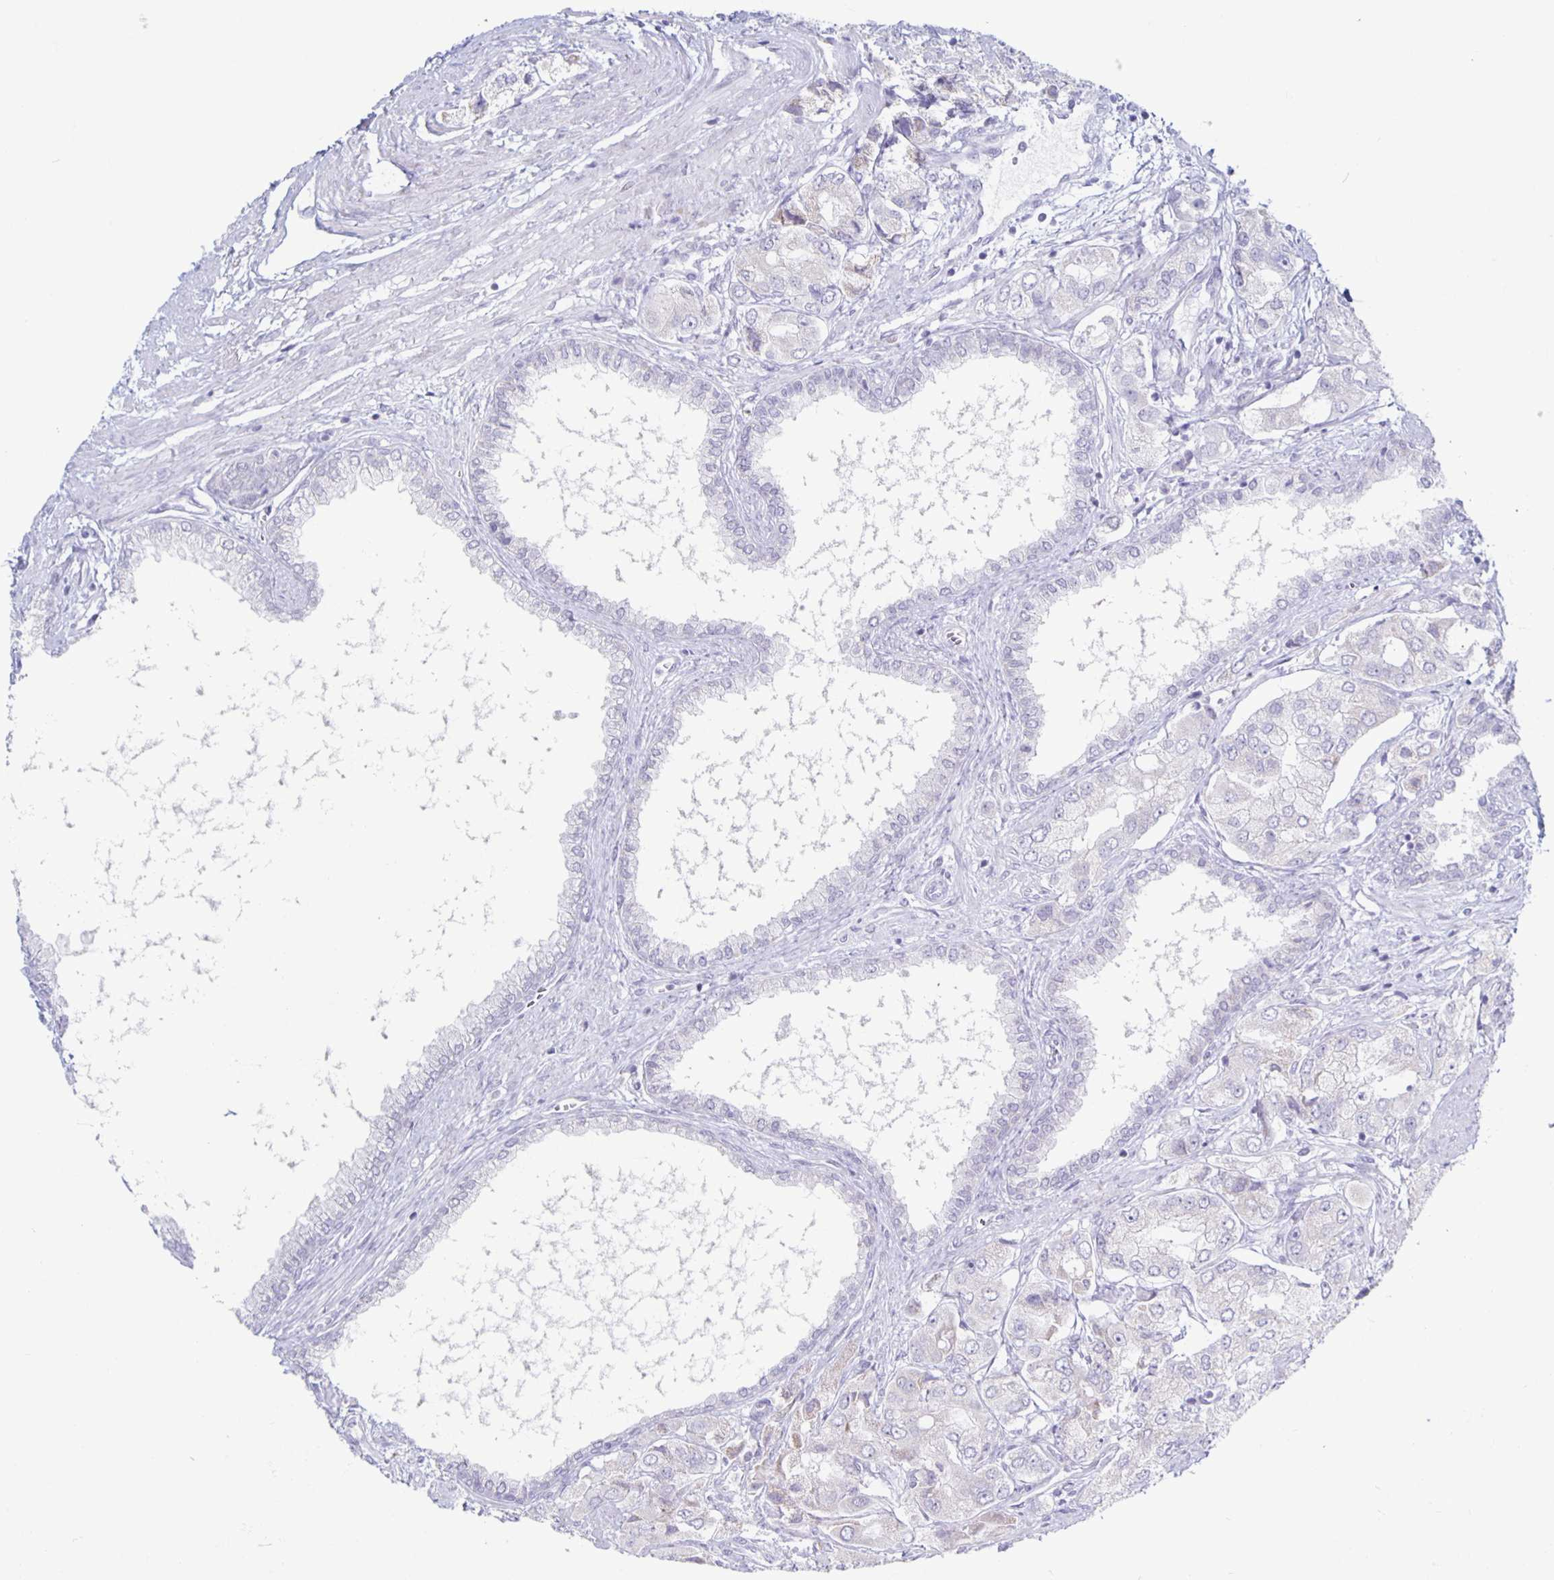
{"staining": {"intensity": "negative", "quantity": "none", "location": "none"}, "tissue": "prostate cancer", "cell_type": "Tumor cells", "image_type": "cancer", "snomed": [{"axis": "morphology", "description": "Adenocarcinoma, Low grade"}, {"axis": "topography", "description": "Prostate"}], "caption": "The immunohistochemistry photomicrograph has no significant staining in tumor cells of prostate low-grade adenocarcinoma tissue. The staining was performed using DAB (3,3'-diaminobenzidine) to visualize the protein expression in brown, while the nuclei were stained in blue with hematoxylin (Magnification: 20x).", "gene": "CT45A5", "patient": {"sex": "male", "age": 69}}